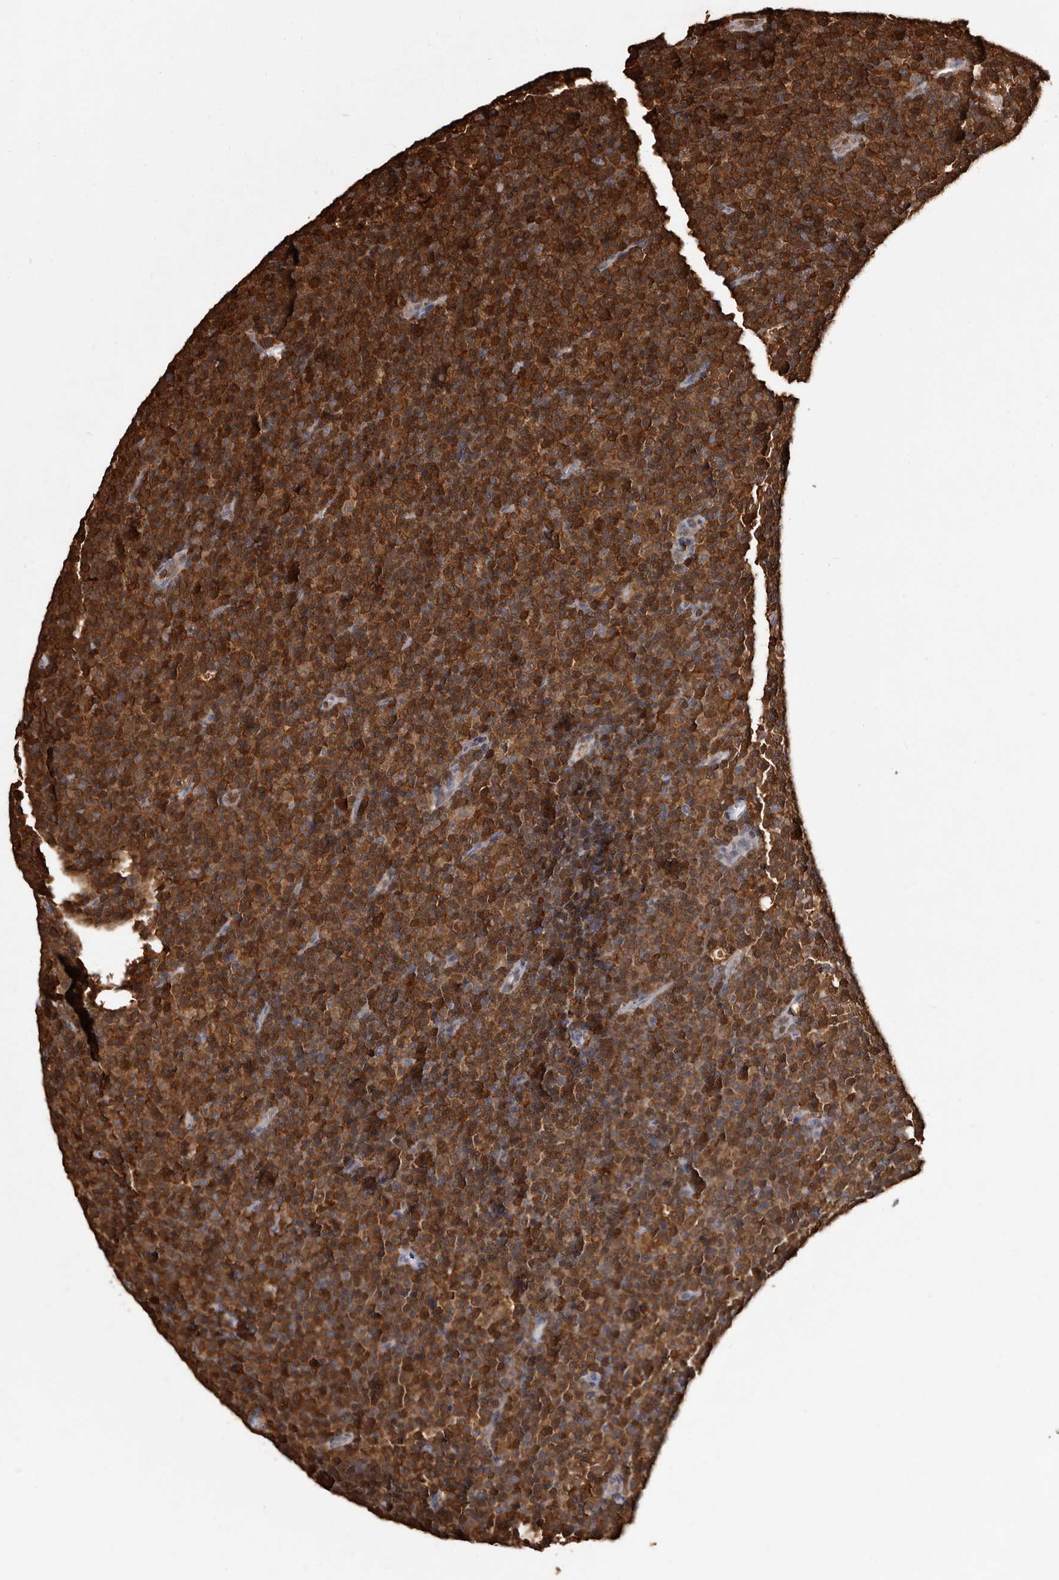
{"staining": {"intensity": "strong", "quantity": ">75%", "location": "cytoplasmic/membranous"}, "tissue": "lymphoma", "cell_type": "Tumor cells", "image_type": "cancer", "snomed": [{"axis": "morphology", "description": "Malignant lymphoma, non-Hodgkin's type, Low grade"}, {"axis": "topography", "description": "Lymph node"}], "caption": "Immunohistochemistry (DAB) staining of low-grade malignant lymphoma, non-Hodgkin's type shows strong cytoplasmic/membranous protein positivity in approximately >75% of tumor cells. Nuclei are stained in blue.", "gene": "DNPH1", "patient": {"sex": "female", "age": 67}}